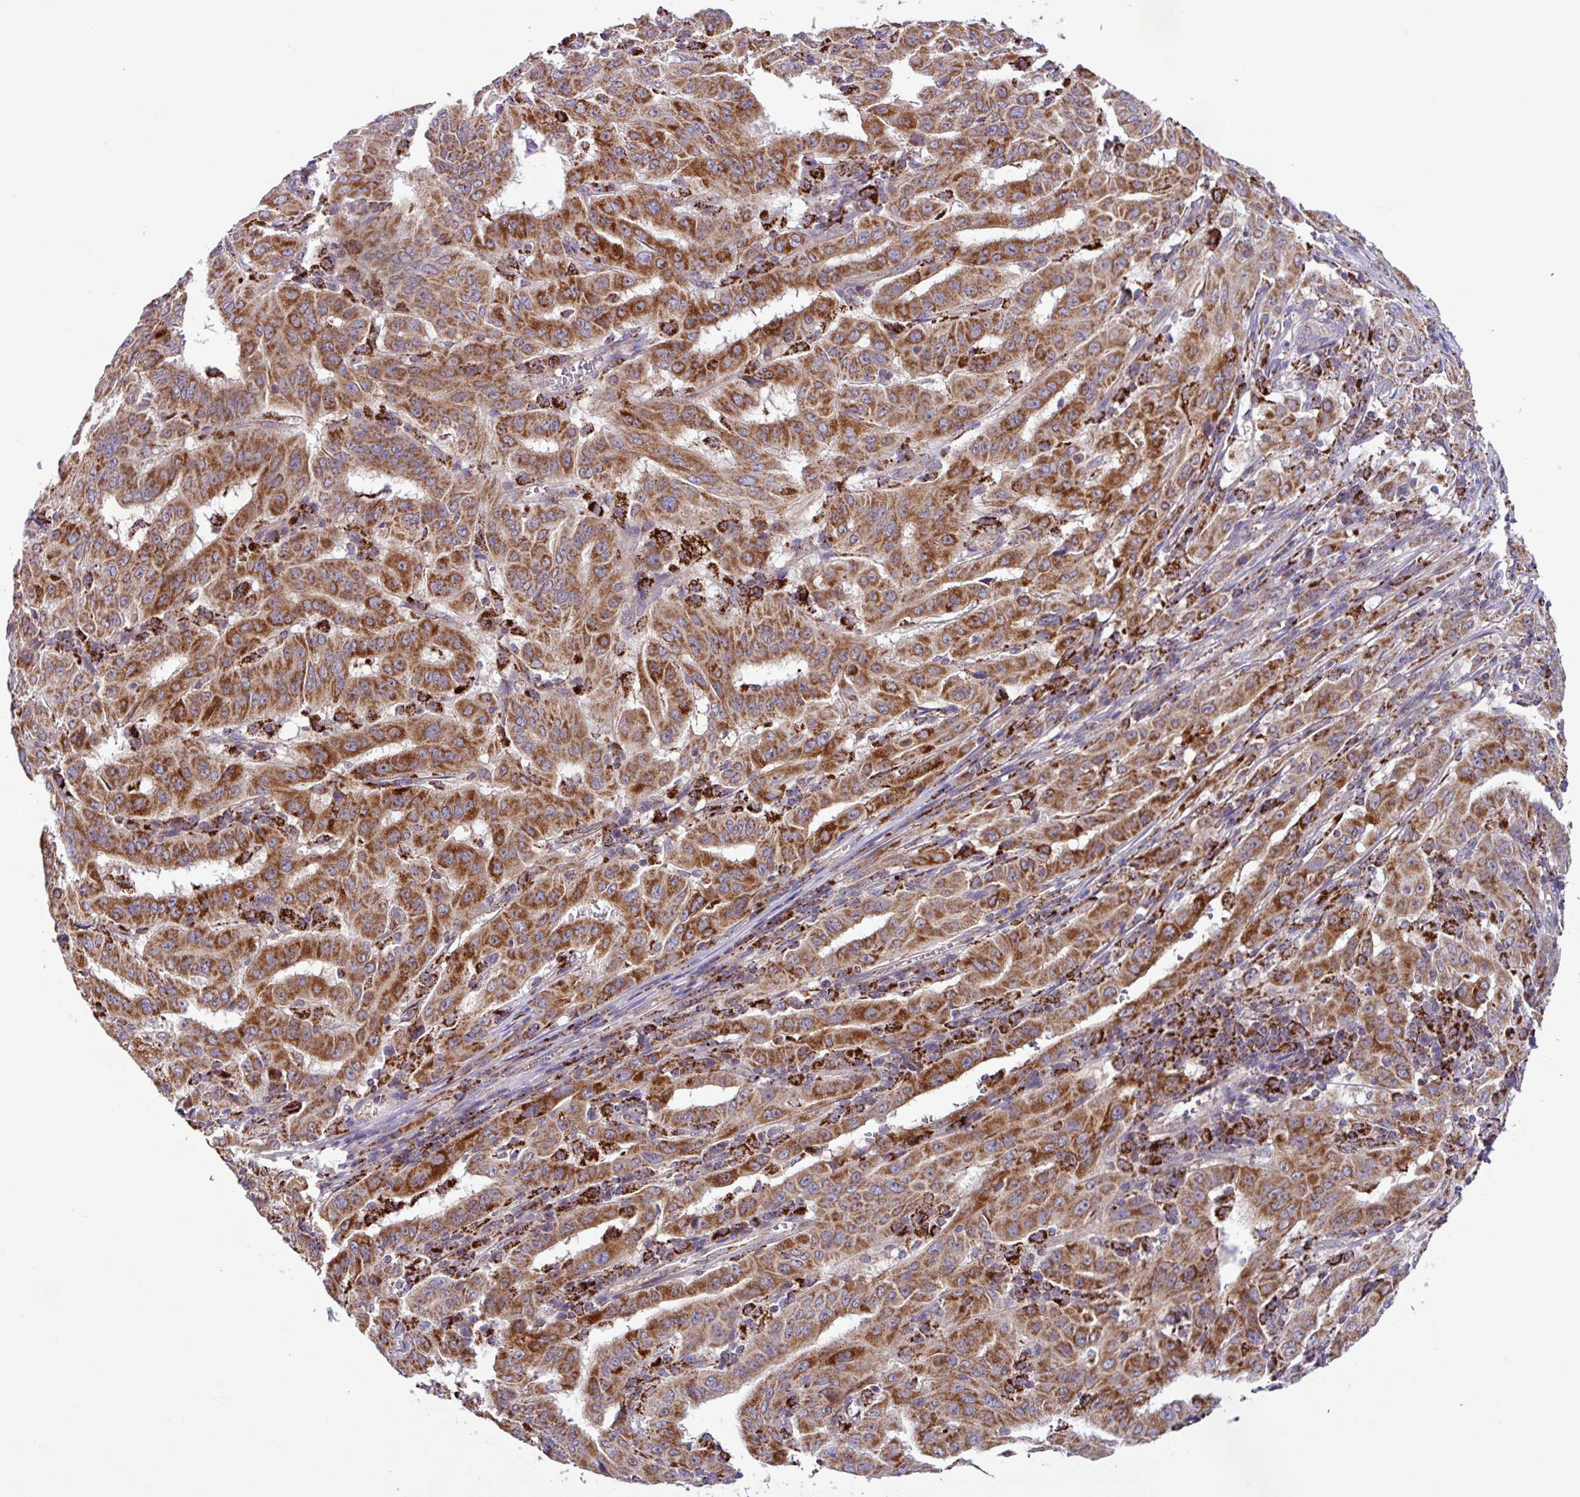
{"staining": {"intensity": "strong", "quantity": ">75%", "location": "cytoplasmic/membranous"}, "tissue": "pancreatic cancer", "cell_type": "Tumor cells", "image_type": "cancer", "snomed": [{"axis": "morphology", "description": "Adenocarcinoma, NOS"}, {"axis": "topography", "description": "Pancreas"}], "caption": "Pancreatic cancer (adenocarcinoma) stained with IHC shows strong cytoplasmic/membranous positivity in approximately >75% of tumor cells.", "gene": "AKIRIN1", "patient": {"sex": "male", "age": 63}}